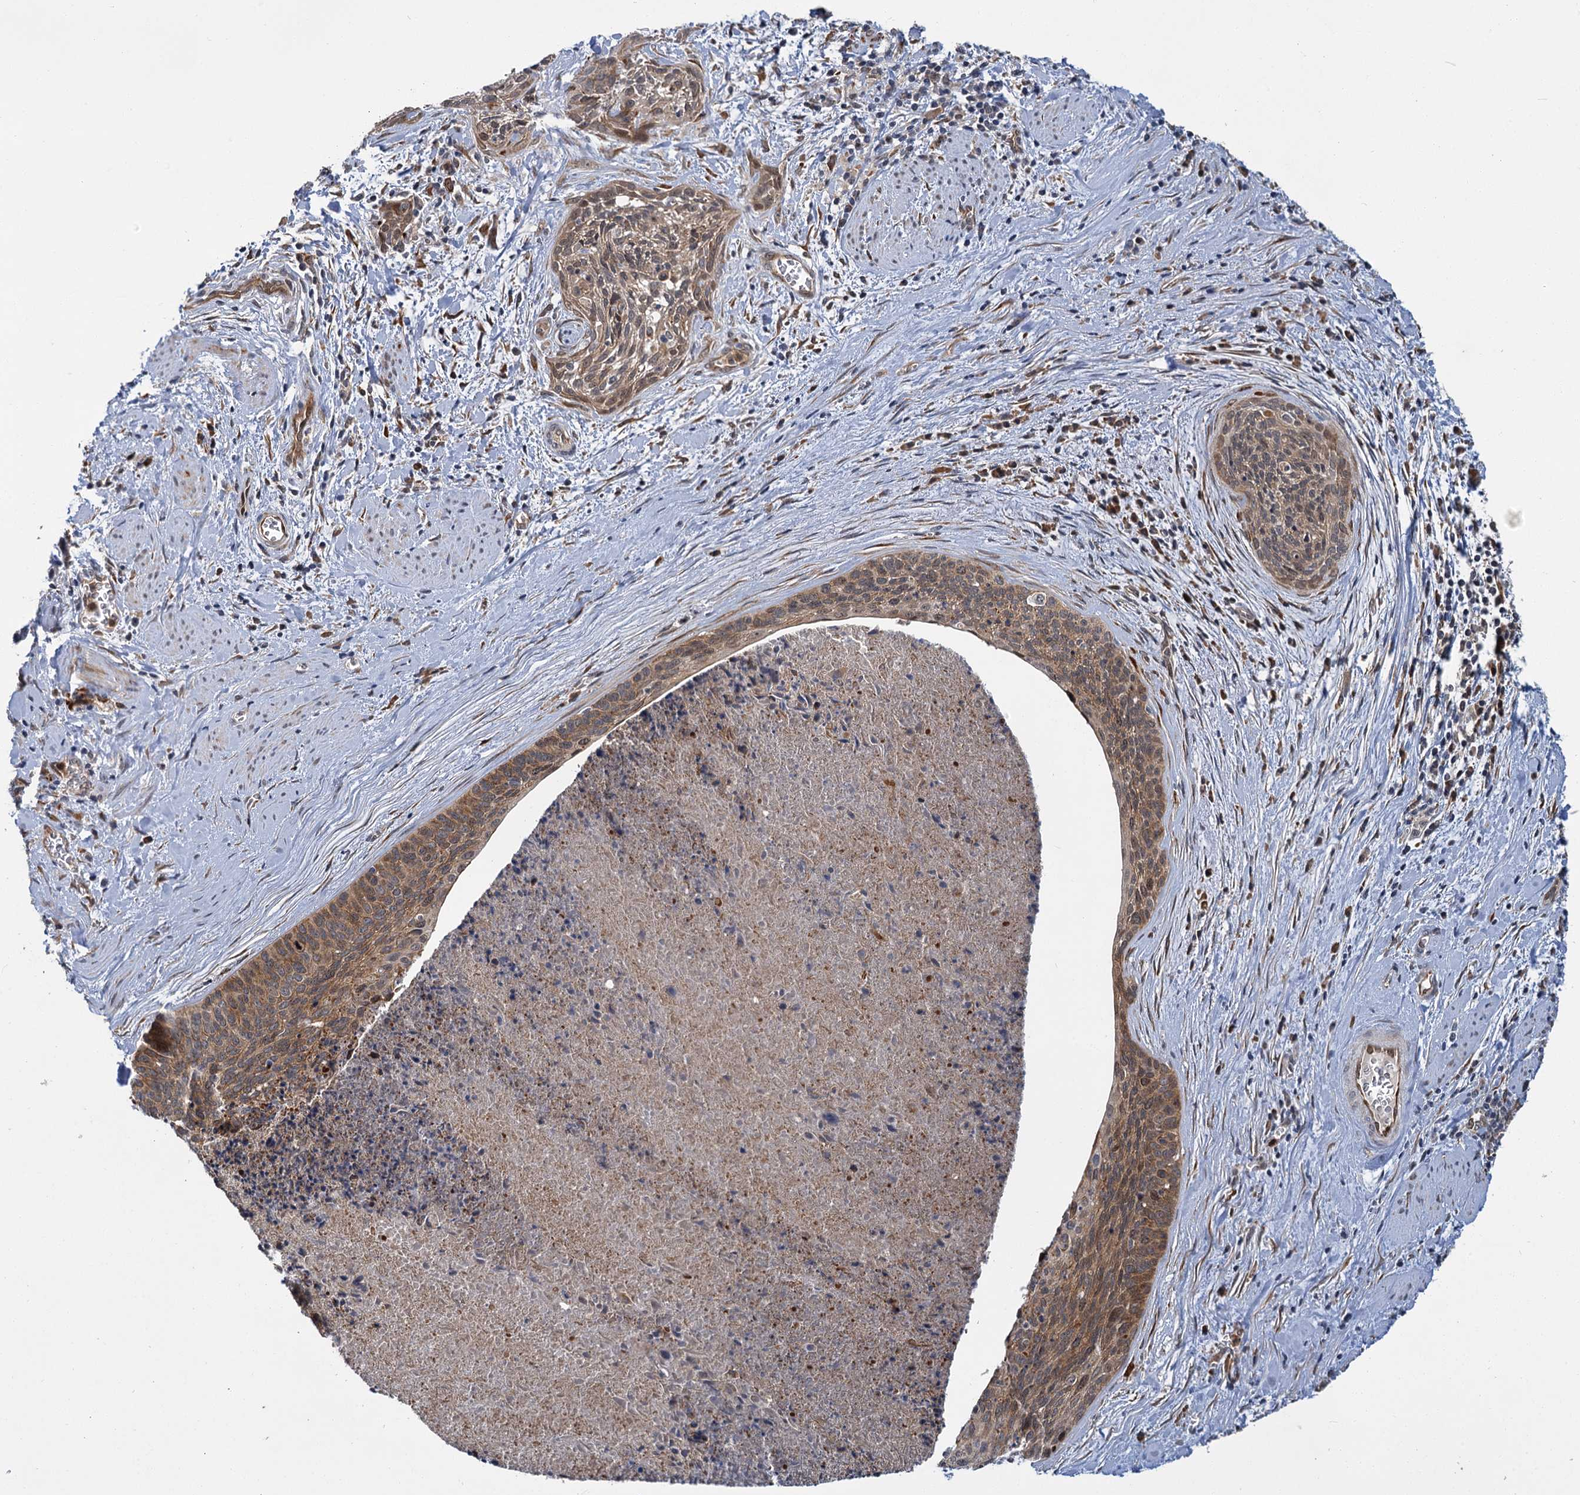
{"staining": {"intensity": "moderate", "quantity": ">75%", "location": "cytoplasmic/membranous"}, "tissue": "cervical cancer", "cell_type": "Tumor cells", "image_type": "cancer", "snomed": [{"axis": "morphology", "description": "Squamous cell carcinoma, NOS"}, {"axis": "topography", "description": "Cervix"}], "caption": "Brown immunohistochemical staining in human cervical cancer (squamous cell carcinoma) demonstrates moderate cytoplasmic/membranous positivity in approximately >75% of tumor cells.", "gene": "APBA2", "patient": {"sex": "female", "age": 55}}